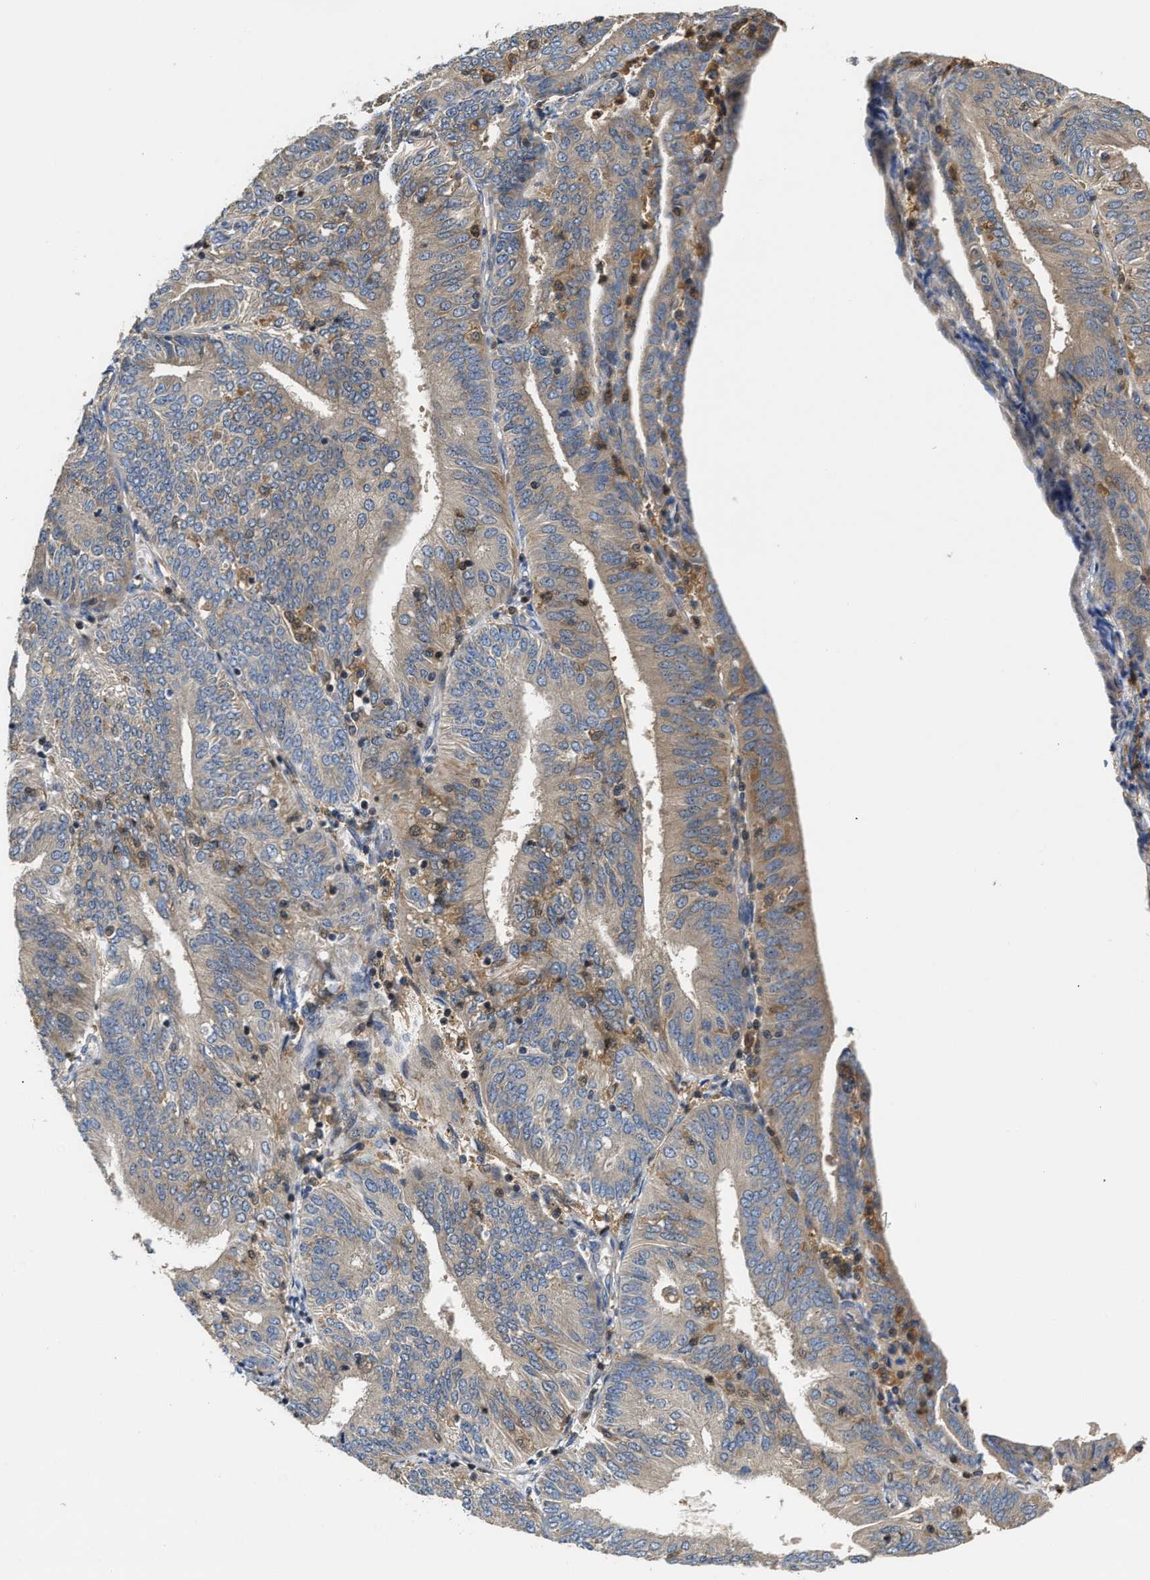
{"staining": {"intensity": "weak", "quantity": "<25%", "location": "cytoplasmic/membranous"}, "tissue": "endometrial cancer", "cell_type": "Tumor cells", "image_type": "cancer", "snomed": [{"axis": "morphology", "description": "Adenocarcinoma, NOS"}, {"axis": "topography", "description": "Endometrium"}], "caption": "High power microscopy micrograph of an IHC image of endometrial adenocarcinoma, revealing no significant expression in tumor cells.", "gene": "OSTF1", "patient": {"sex": "female", "age": 58}}